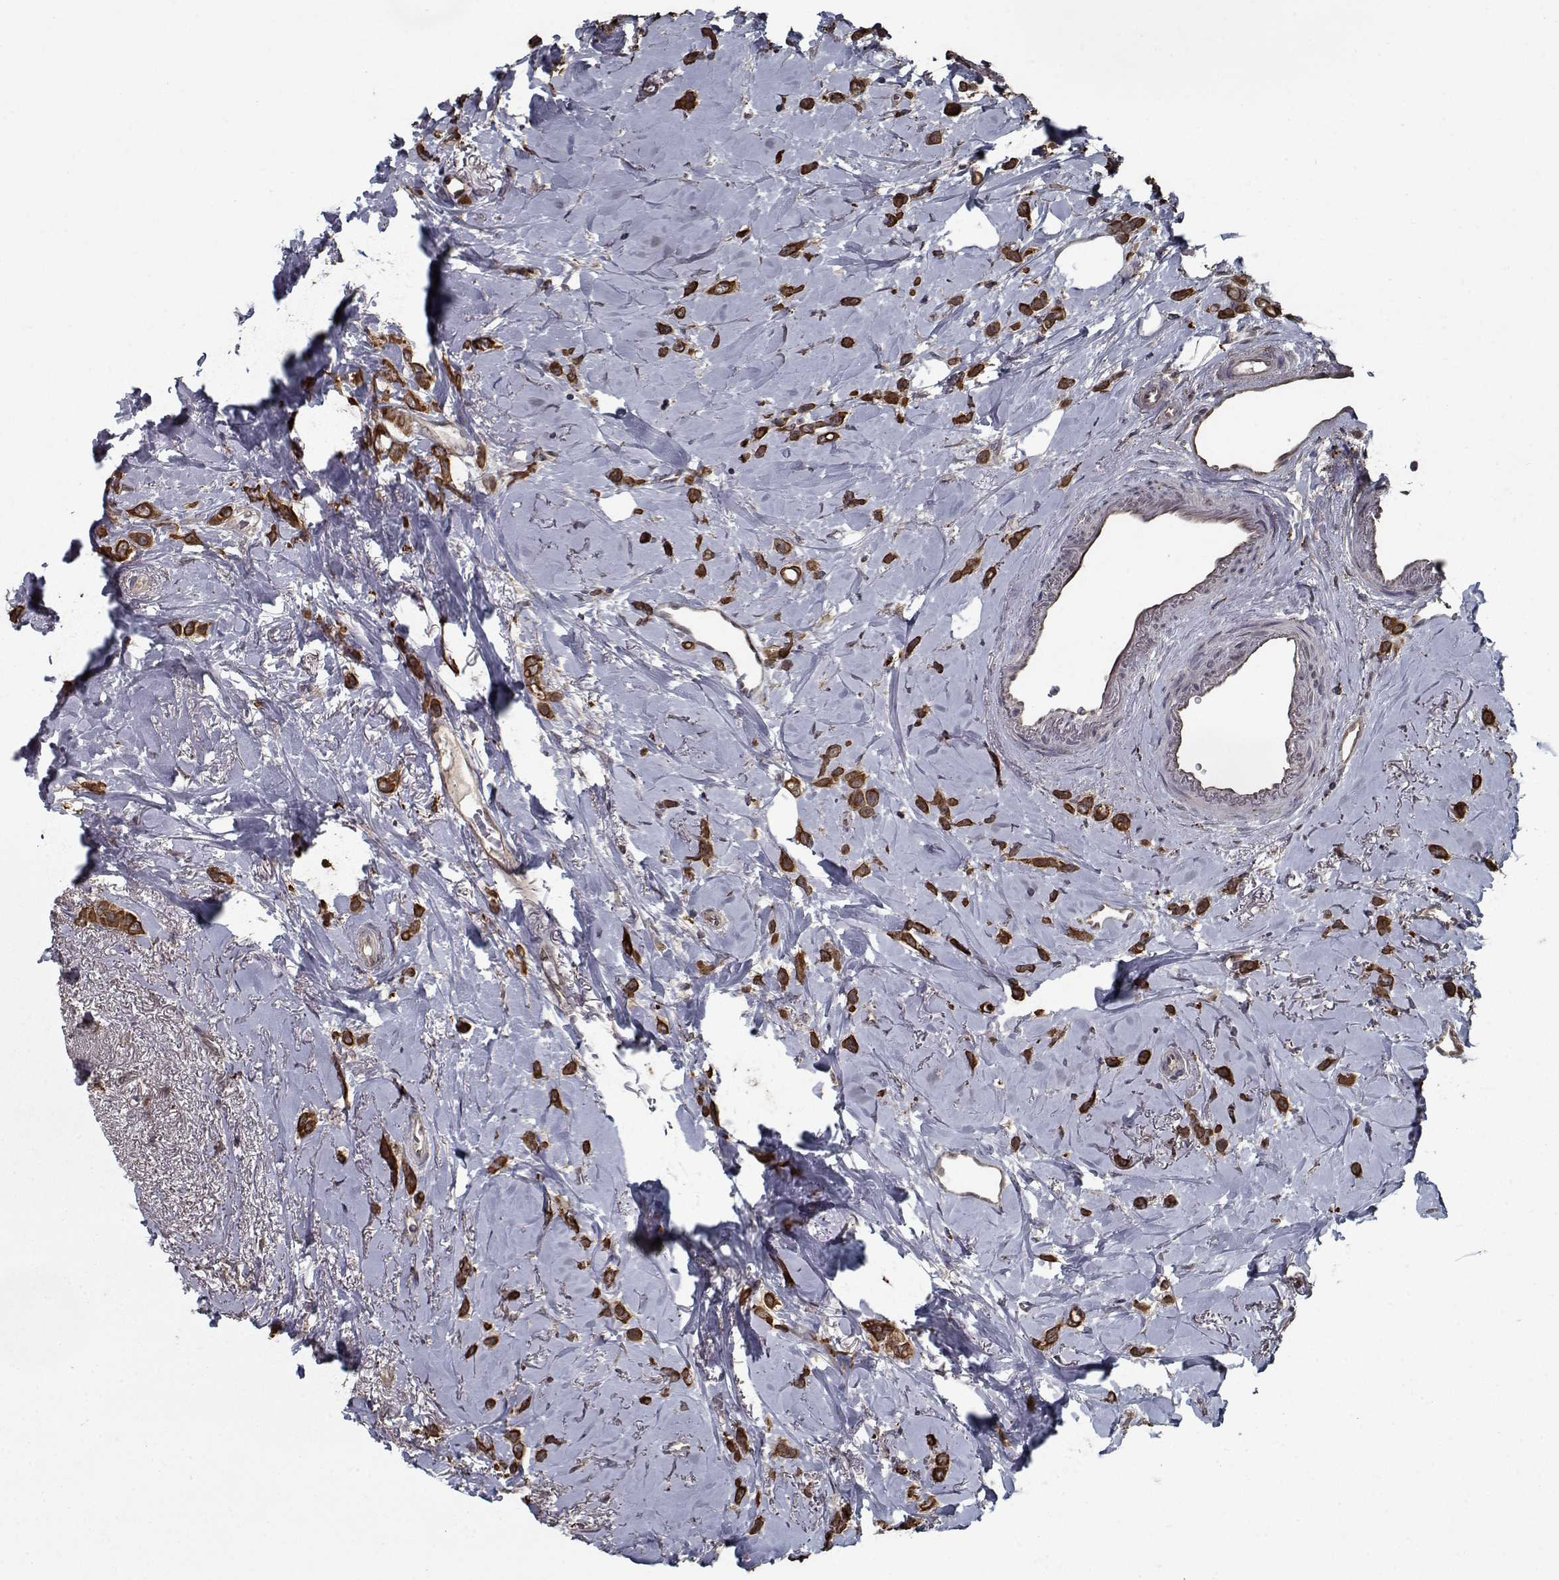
{"staining": {"intensity": "strong", "quantity": ">75%", "location": "cytoplasmic/membranous"}, "tissue": "breast cancer", "cell_type": "Tumor cells", "image_type": "cancer", "snomed": [{"axis": "morphology", "description": "Lobular carcinoma"}, {"axis": "topography", "description": "Breast"}], "caption": "This image exhibits breast lobular carcinoma stained with IHC to label a protein in brown. The cytoplasmic/membranous of tumor cells show strong positivity for the protein. Nuclei are counter-stained blue.", "gene": "NLK", "patient": {"sex": "female", "age": 66}}